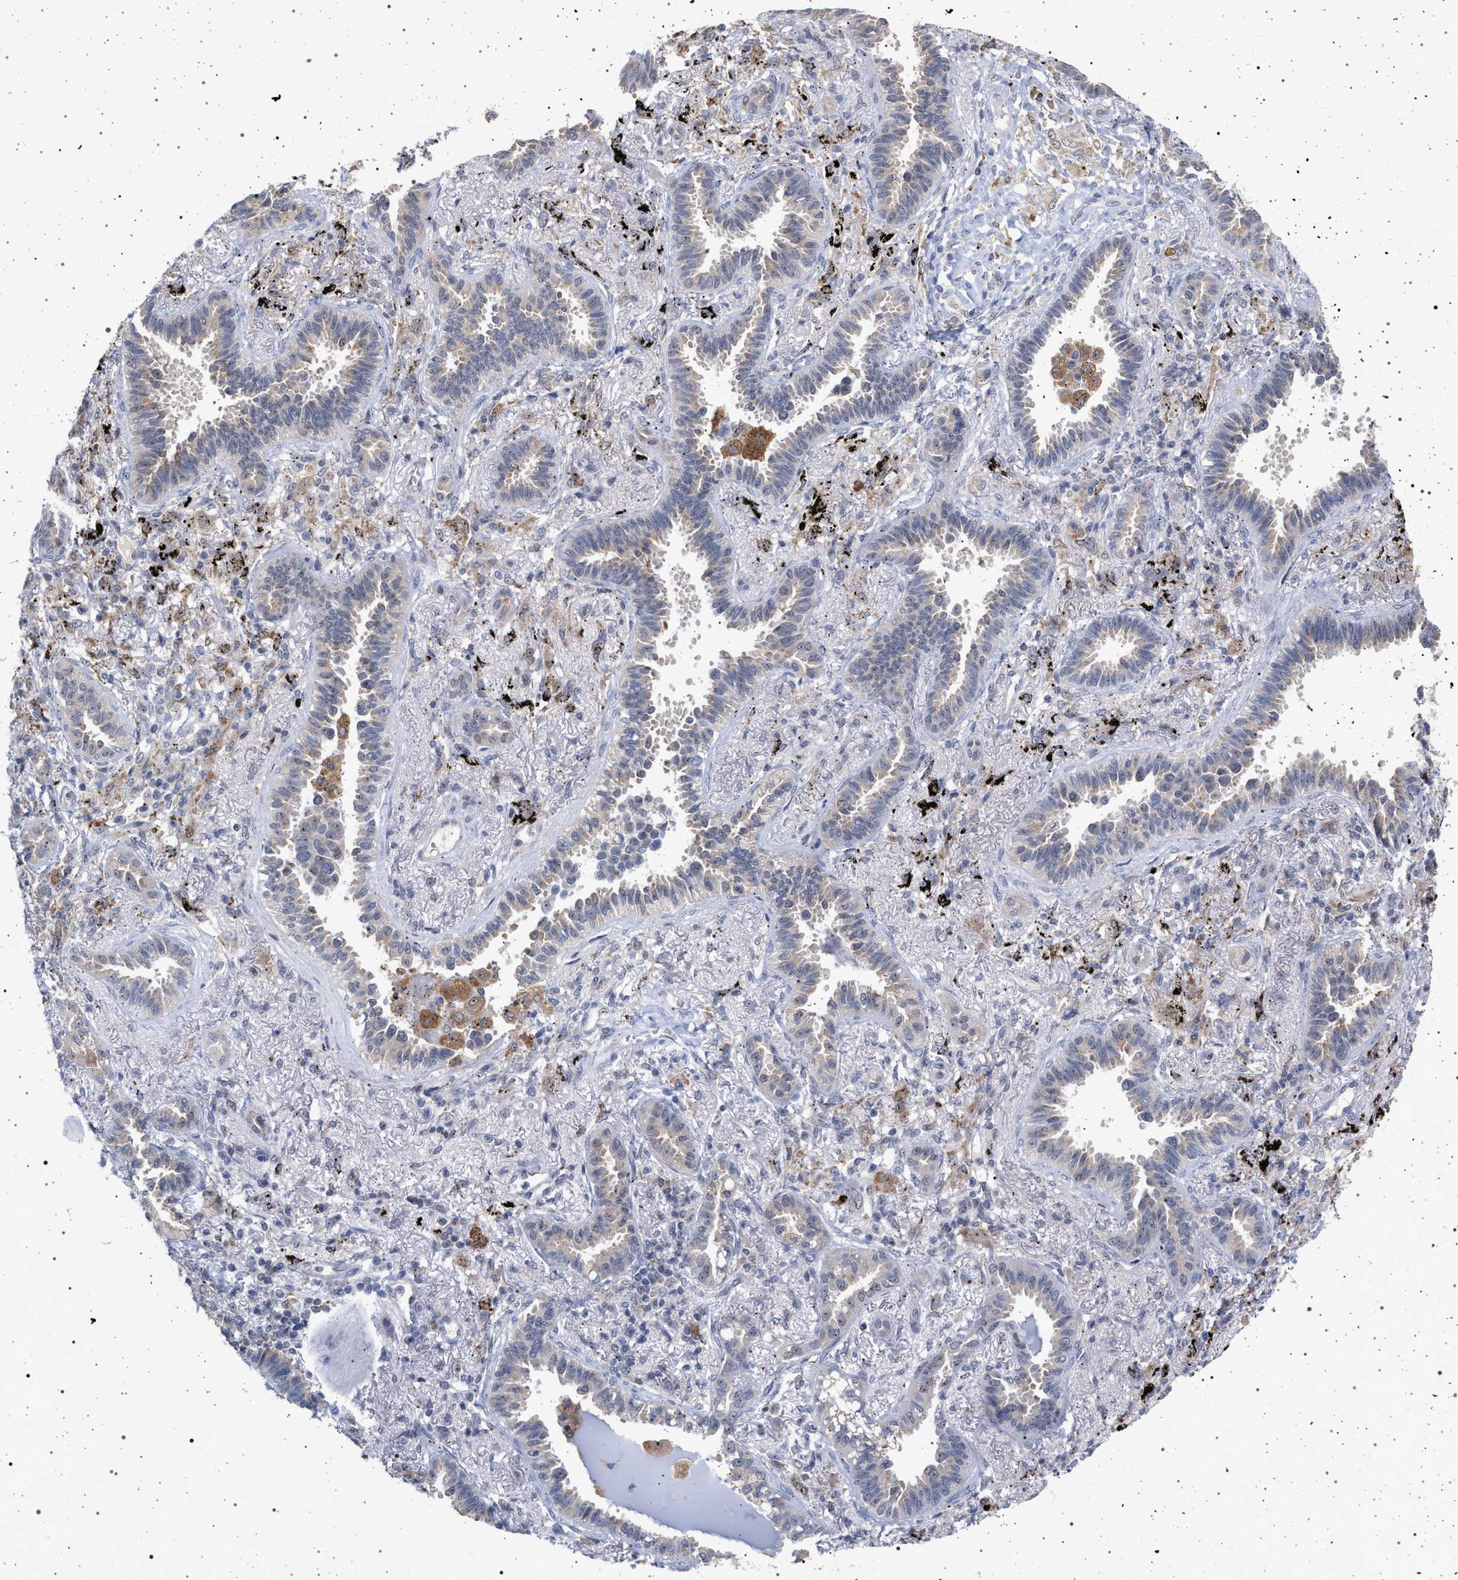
{"staining": {"intensity": "weak", "quantity": "25%-75%", "location": "cytoplasmic/membranous,nuclear"}, "tissue": "lung cancer", "cell_type": "Tumor cells", "image_type": "cancer", "snomed": [{"axis": "morphology", "description": "Adenocarcinoma, NOS"}, {"axis": "topography", "description": "Lung"}], "caption": "This is an image of IHC staining of lung cancer (adenocarcinoma), which shows weak expression in the cytoplasmic/membranous and nuclear of tumor cells.", "gene": "ELAC2", "patient": {"sex": "male", "age": 59}}